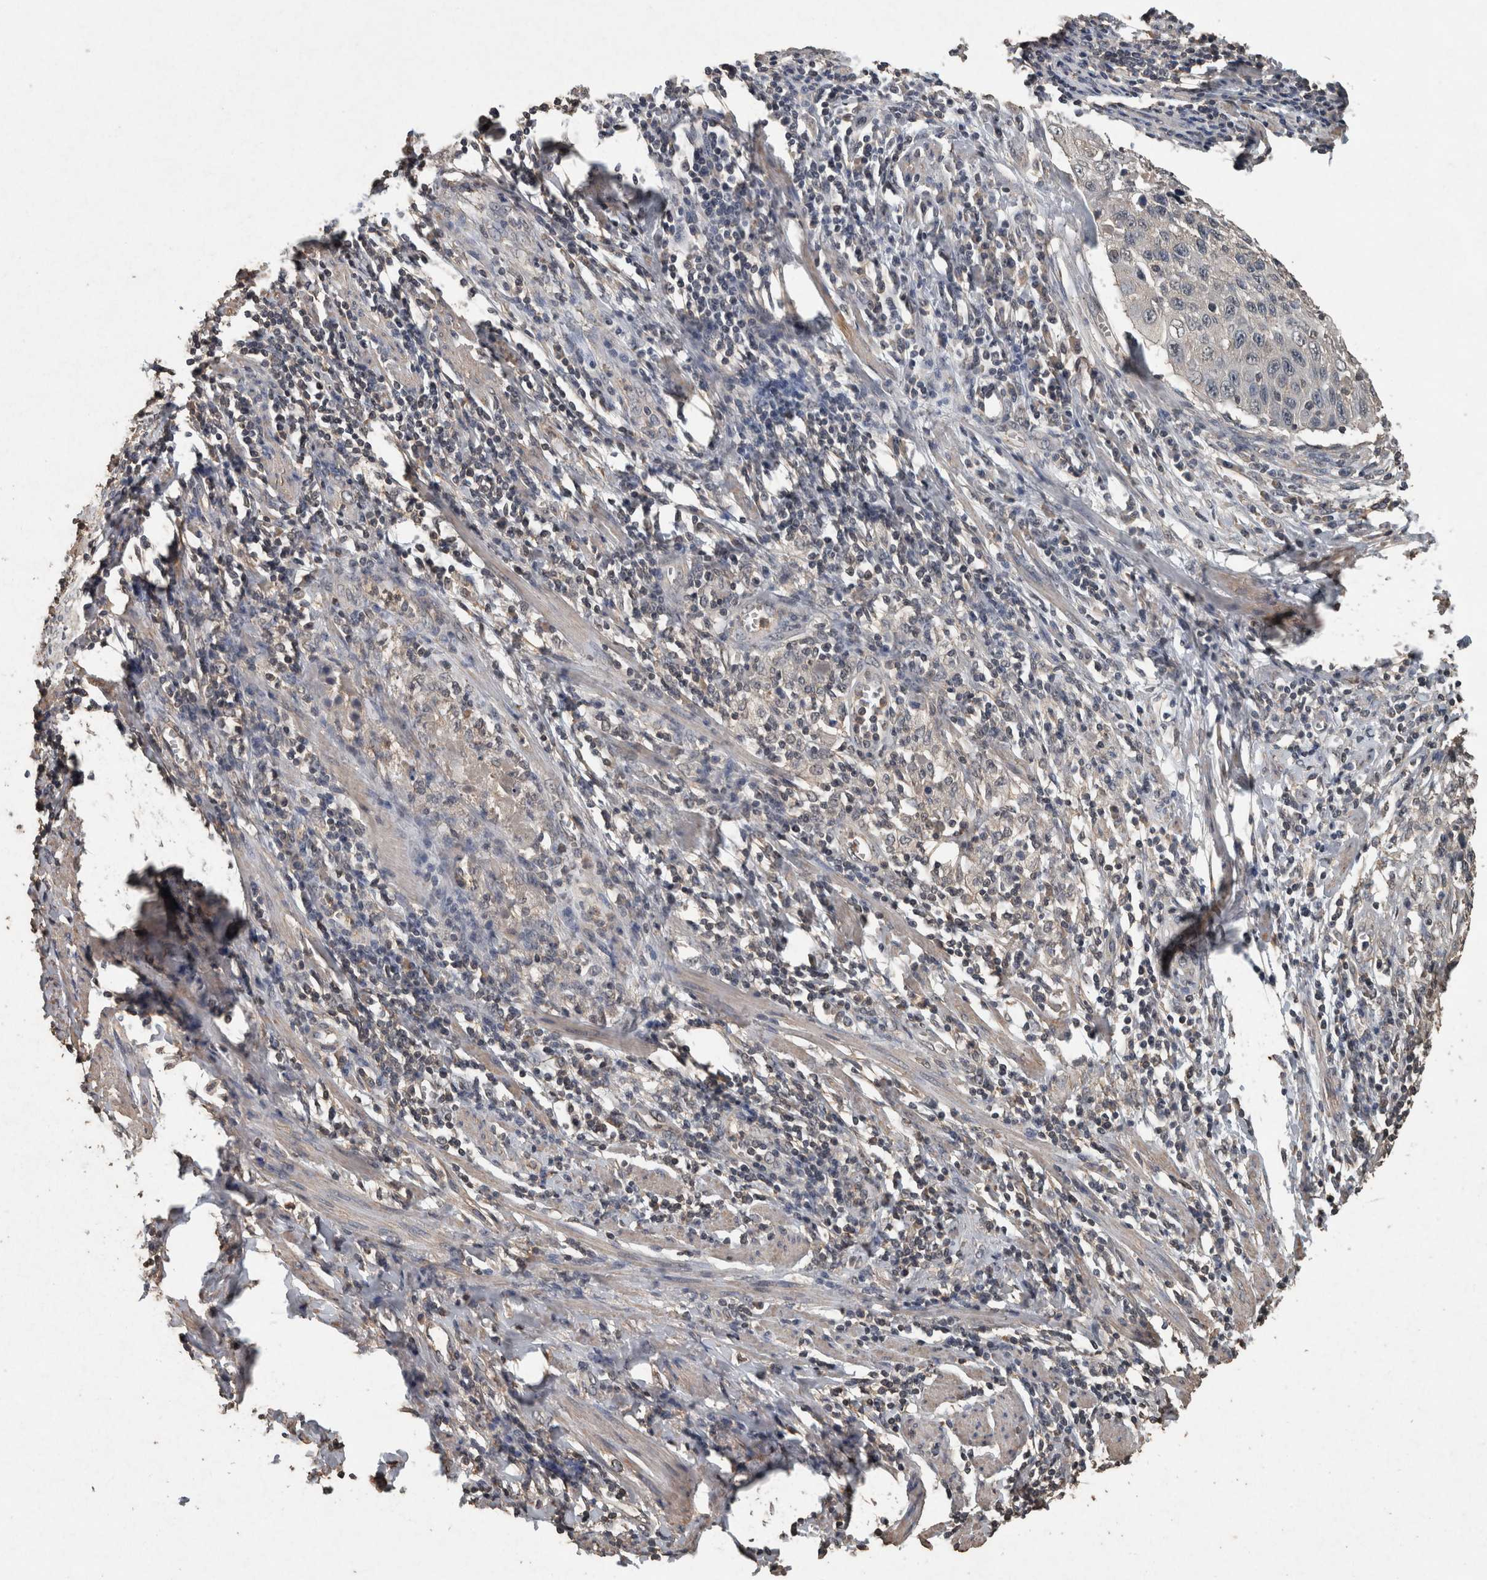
{"staining": {"intensity": "negative", "quantity": "none", "location": "none"}, "tissue": "cervical cancer", "cell_type": "Tumor cells", "image_type": "cancer", "snomed": [{"axis": "morphology", "description": "Squamous cell carcinoma, NOS"}, {"axis": "topography", "description": "Cervix"}], "caption": "Cervical cancer (squamous cell carcinoma) was stained to show a protein in brown. There is no significant positivity in tumor cells.", "gene": "FGFRL1", "patient": {"sex": "female", "age": 53}}